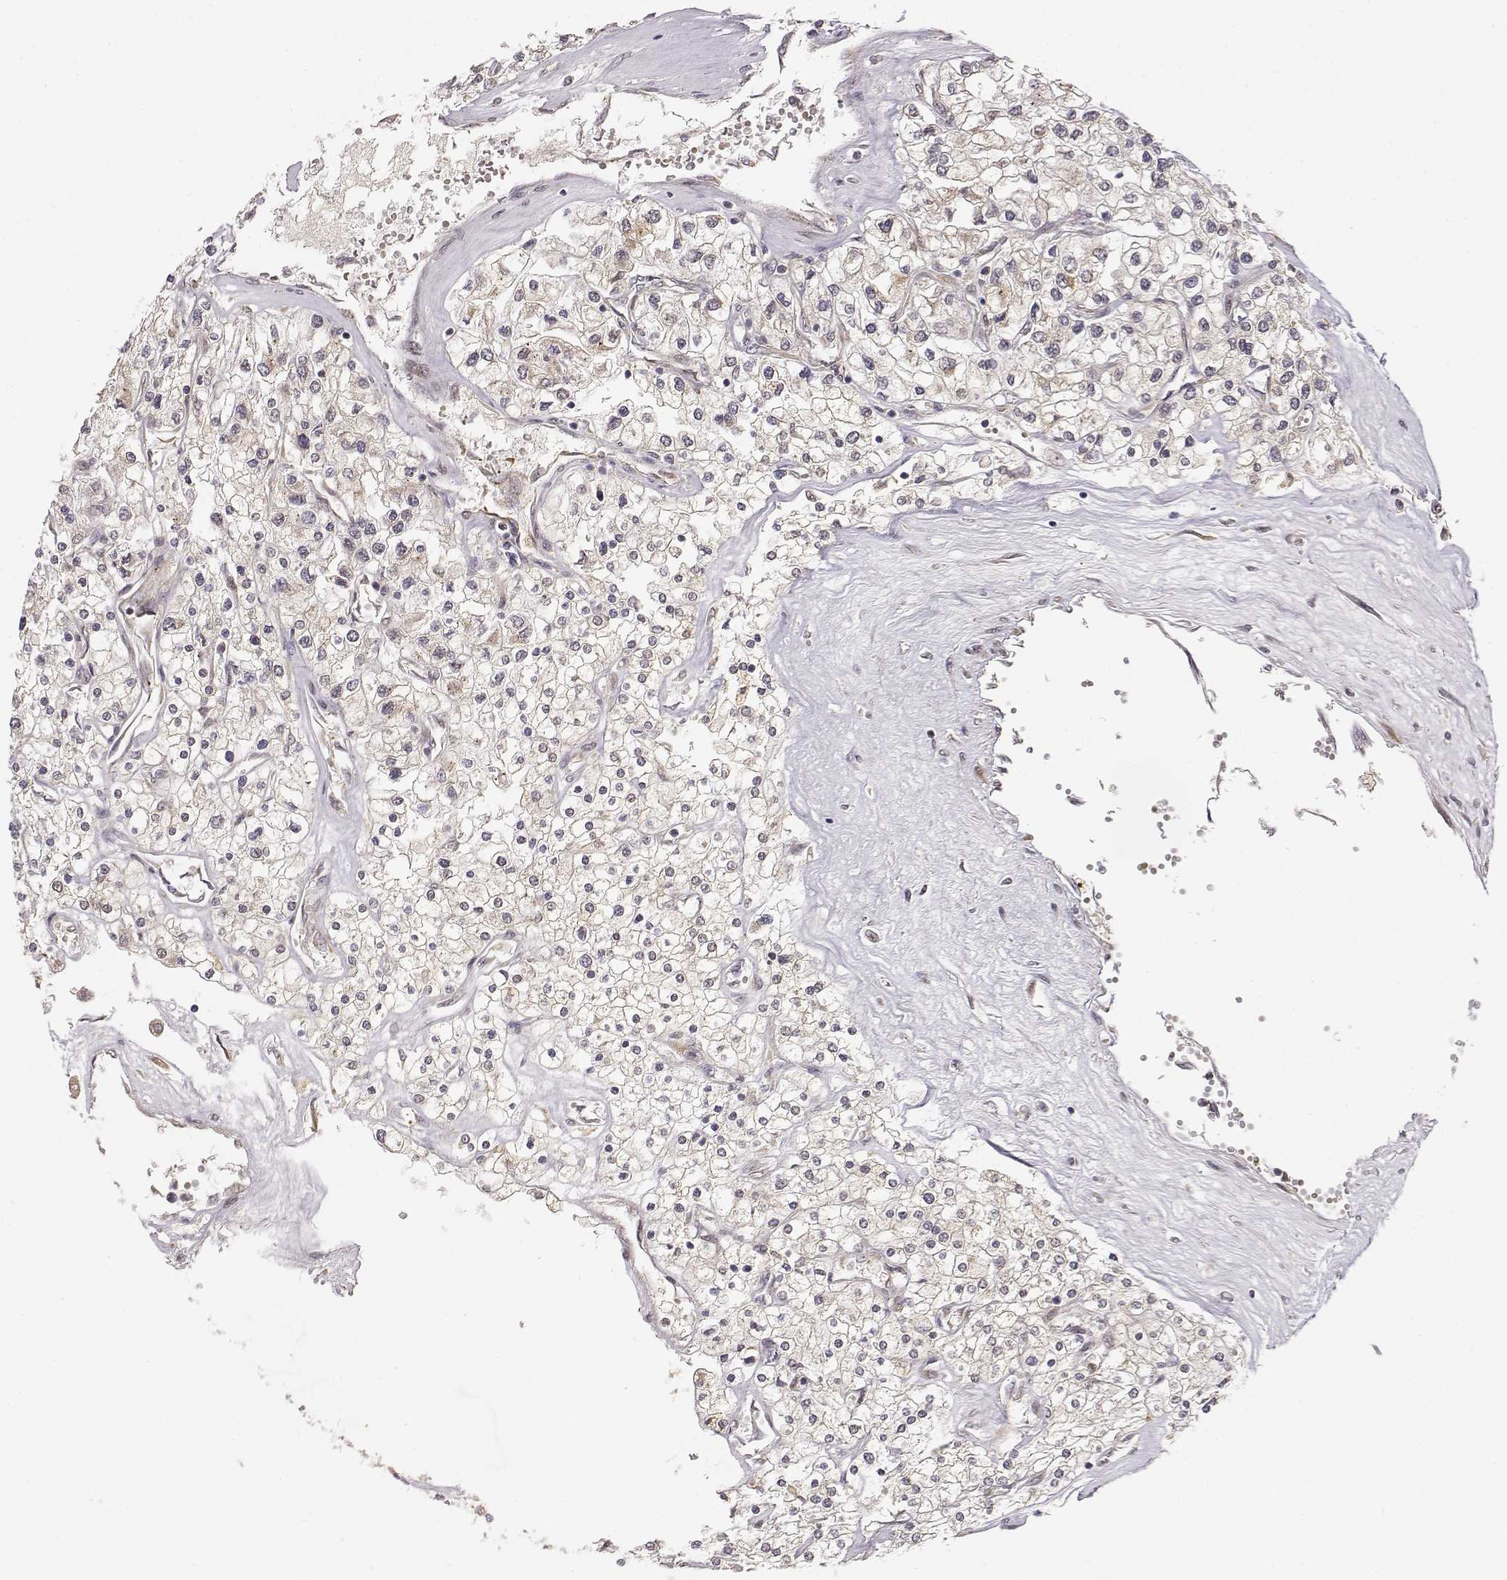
{"staining": {"intensity": "weak", "quantity": "<25%", "location": "cytoplasmic/membranous"}, "tissue": "renal cancer", "cell_type": "Tumor cells", "image_type": "cancer", "snomed": [{"axis": "morphology", "description": "Adenocarcinoma, NOS"}, {"axis": "topography", "description": "Kidney"}], "caption": "Tumor cells are negative for brown protein staining in adenocarcinoma (renal).", "gene": "ERGIC2", "patient": {"sex": "male", "age": 80}}